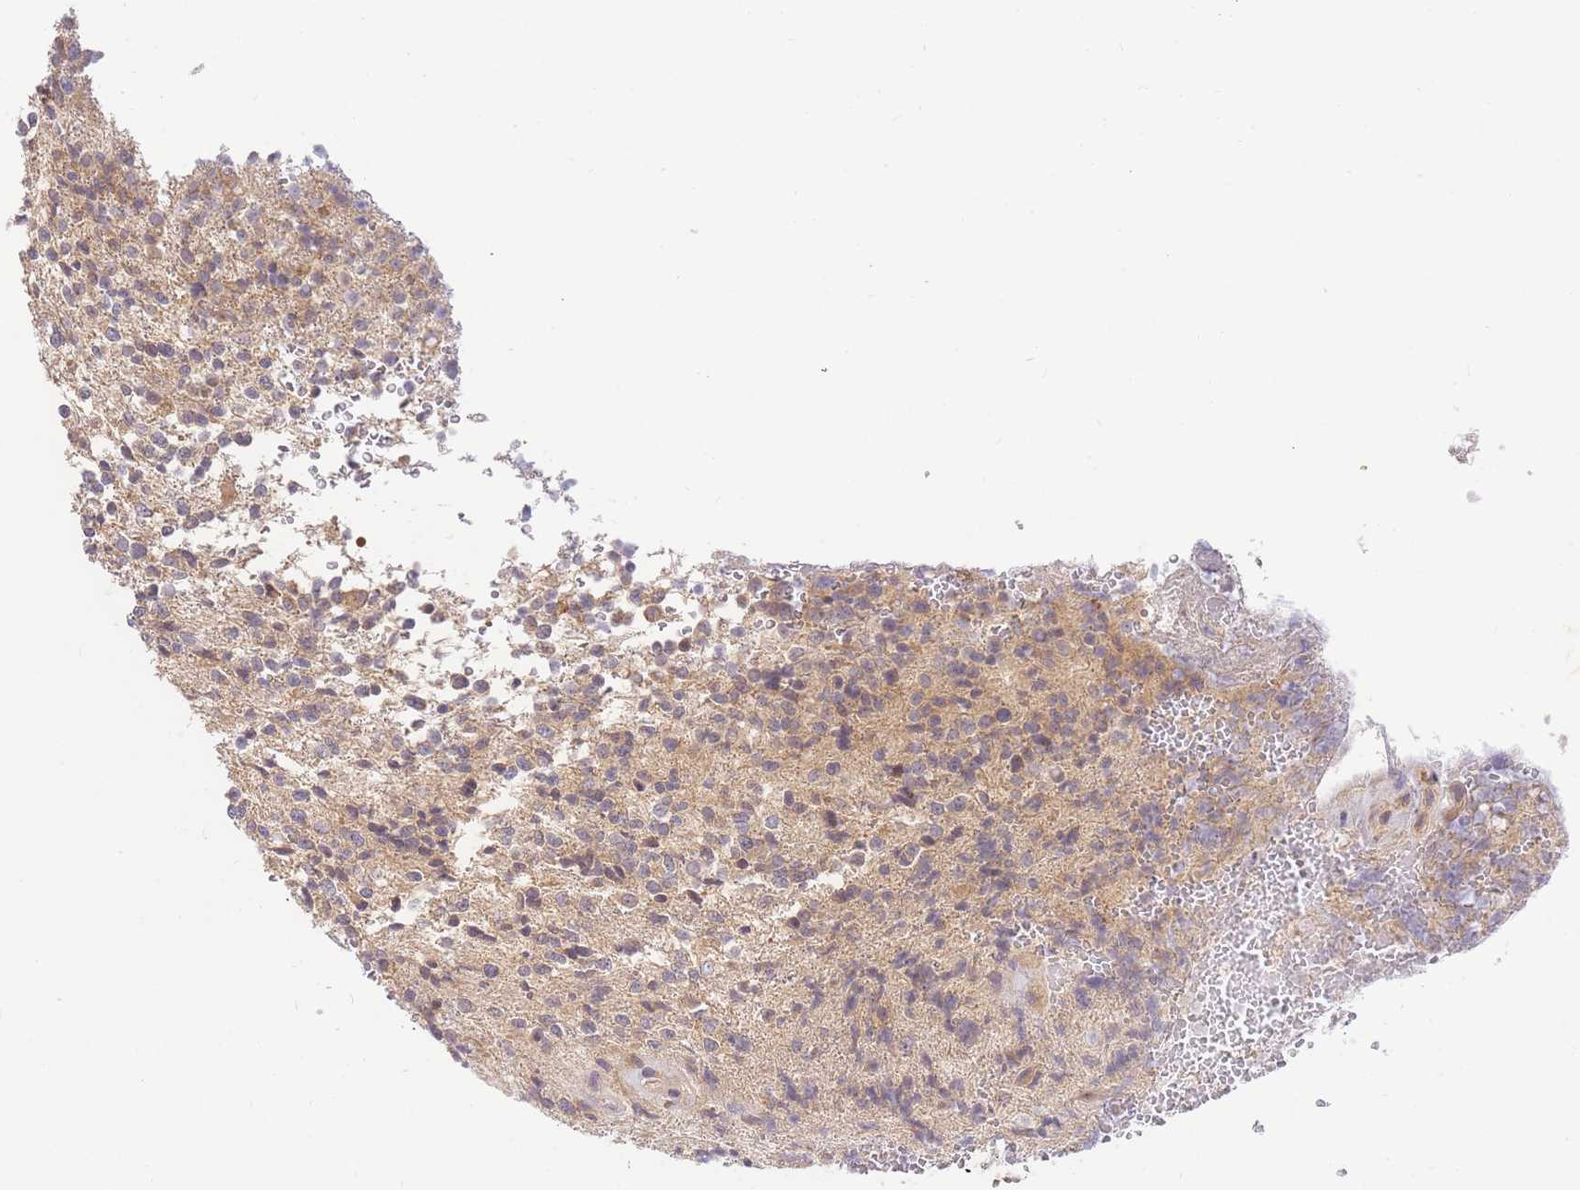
{"staining": {"intensity": "weak", "quantity": "<25%", "location": "cytoplasmic/membranous"}, "tissue": "glioma", "cell_type": "Tumor cells", "image_type": "cancer", "snomed": [{"axis": "morphology", "description": "Glioma, malignant, High grade"}, {"axis": "topography", "description": "Brain"}], "caption": "Human malignant glioma (high-grade) stained for a protein using immunohistochemistry reveals no expression in tumor cells.", "gene": "ZNF577", "patient": {"sex": "male", "age": 56}}